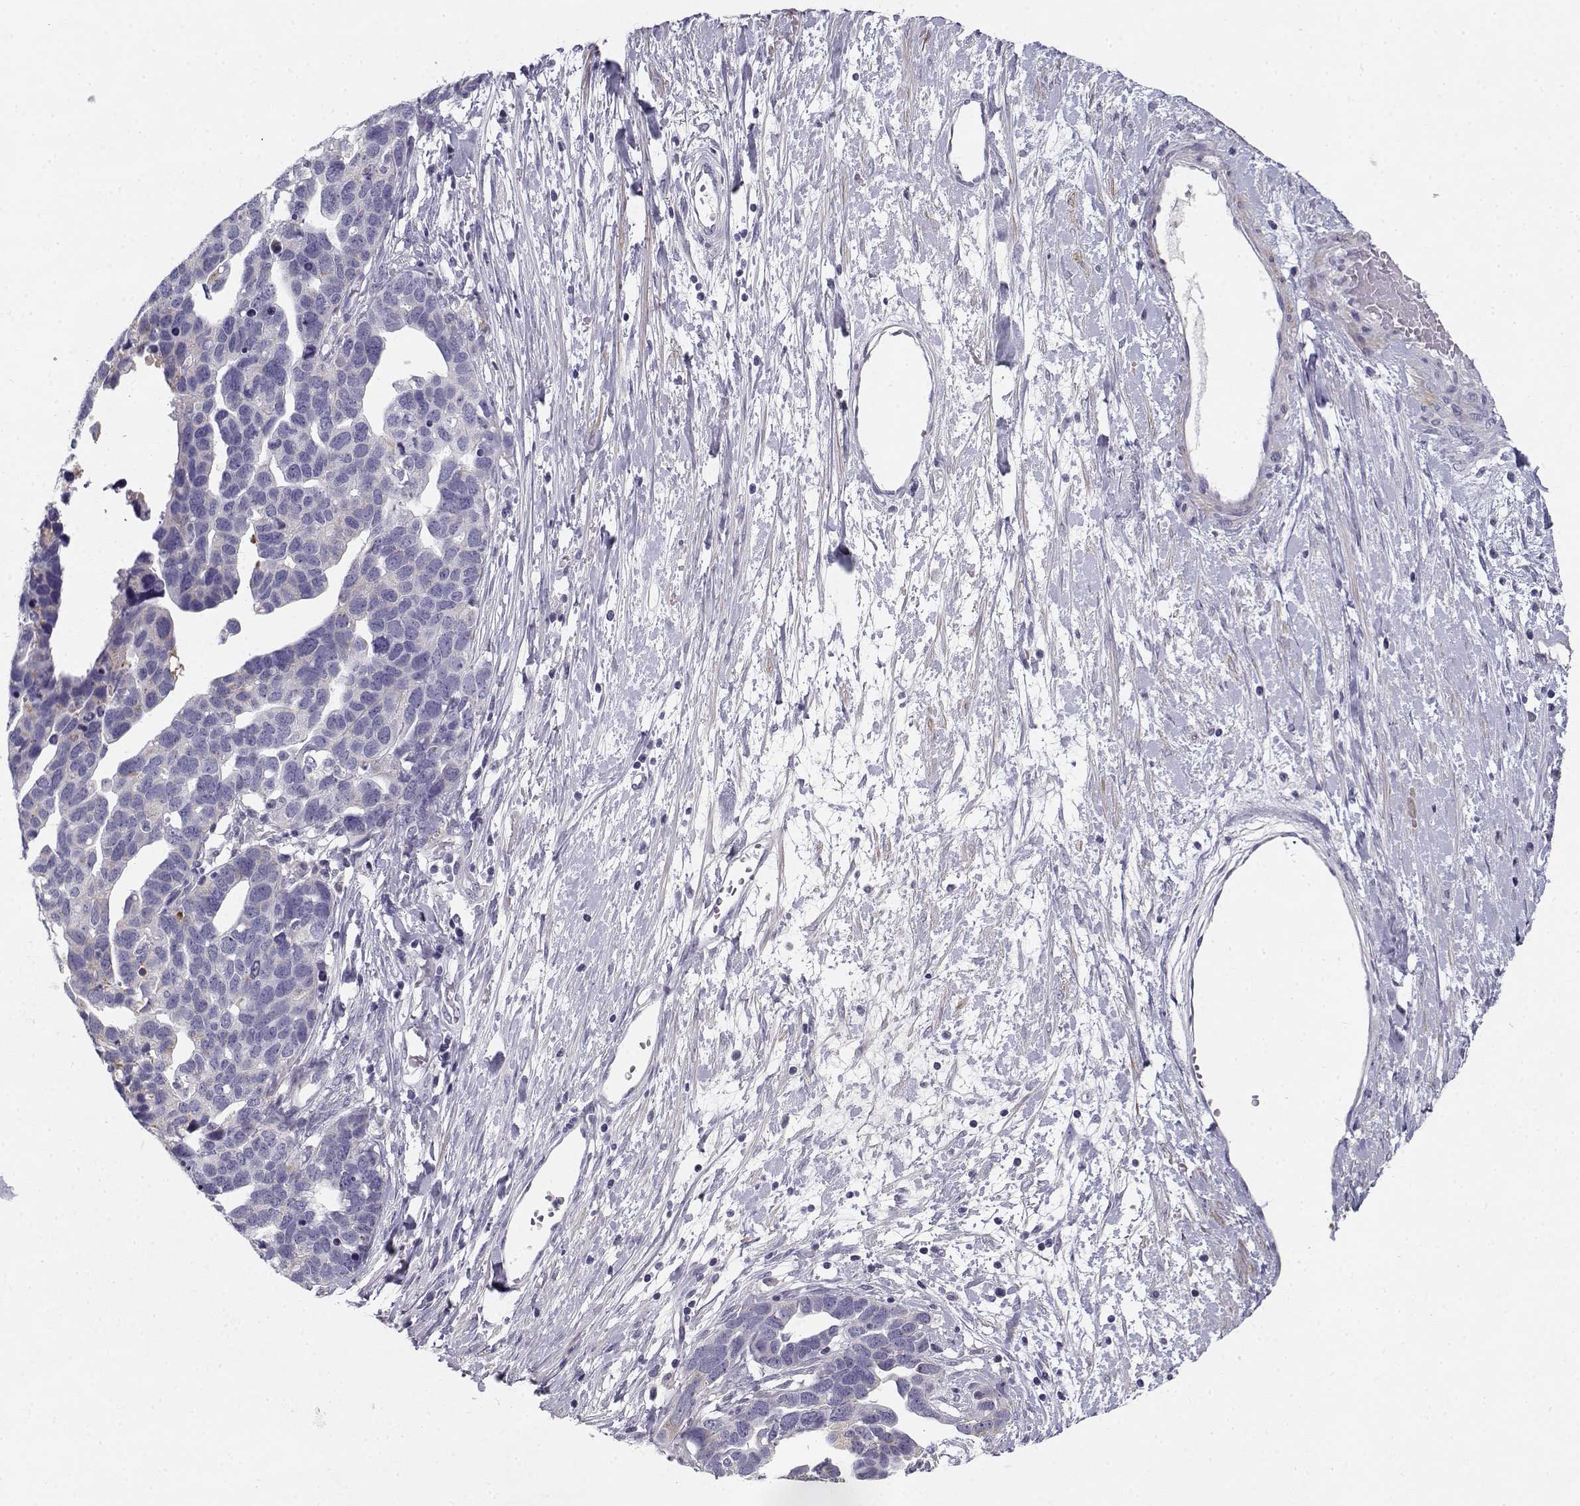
{"staining": {"intensity": "negative", "quantity": "none", "location": "none"}, "tissue": "ovarian cancer", "cell_type": "Tumor cells", "image_type": "cancer", "snomed": [{"axis": "morphology", "description": "Cystadenocarcinoma, serous, NOS"}, {"axis": "topography", "description": "Ovary"}], "caption": "Ovarian cancer (serous cystadenocarcinoma) was stained to show a protein in brown. There is no significant staining in tumor cells.", "gene": "CREB3L3", "patient": {"sex": "female", "age": 54}}